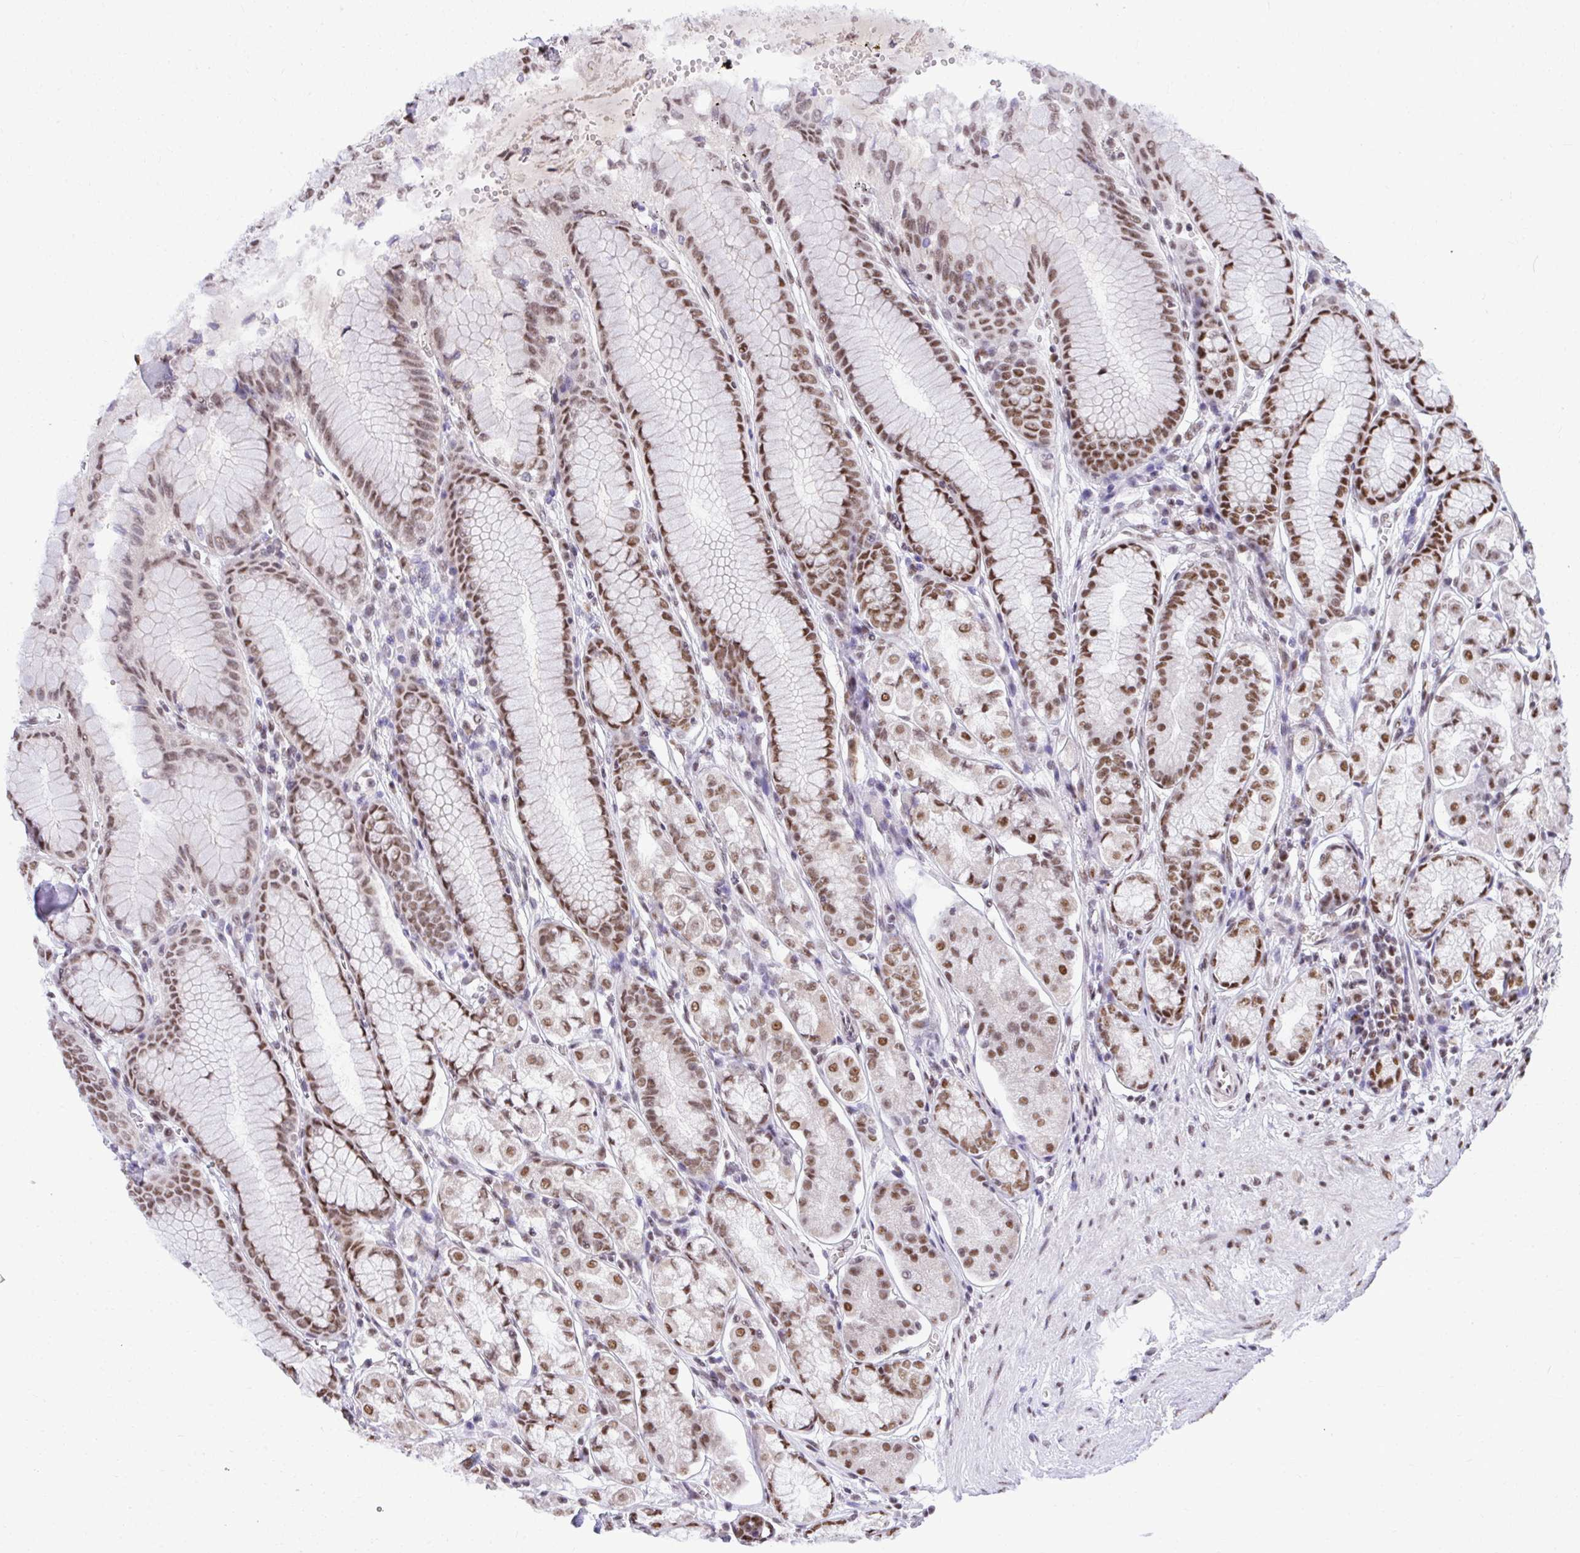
{"staining": {"intensity": "strong", "quantity": ">75%", "location": "nuclear"}, "tissue": "stomach", "cell_type": "Glandular cells", "image_type": "normal", "snomed": [{"axis": "morphology", "description": "Normal tissue, NOS"}, {"axis": "topography", "description": "Stomach"}, {"axis": "topography", "description": "Stomach, lower"}], "caption": "Stomach stained with DAB immunohistochemistry exhibits high levels of strong nuclear expression in approximately >75% of glandular cells.", "gene": "PRPF19", "patient": {"sex": "male", "age": 76}}